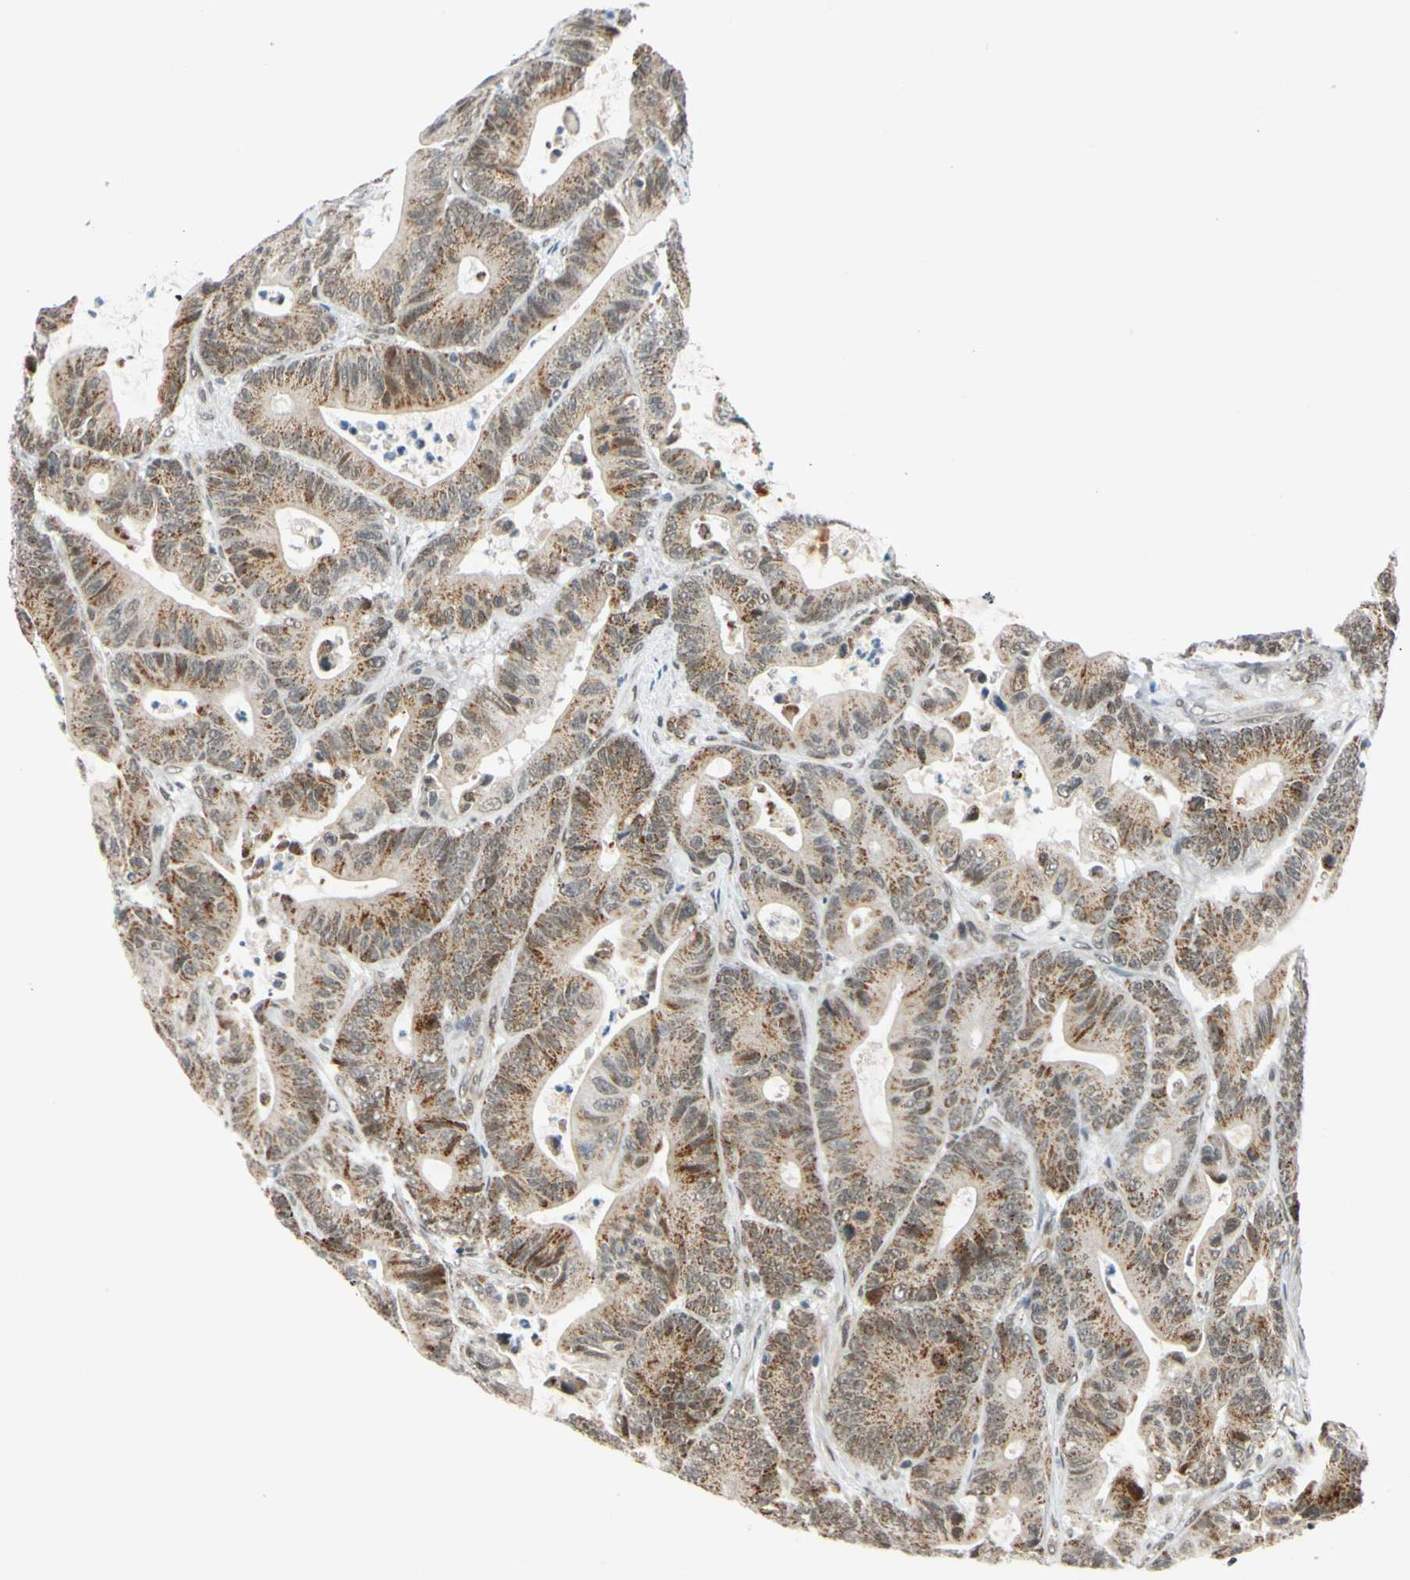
{"staining": {"intensity": "moderate", "quantity": ">75%", "location": "cytoplasmic/membranous"}, "tissue": "colorectal cancer", "cell_type": "Tumor cells", "image_type": "cancer", "snomed": [{"axis": "morphology", "description": "Adenocarcinoma, NOS"}, {"axis": "topography", "description": "Colon"}], "caption": "Protein expression analysis of colorectal cancer (adenocarcinoma) exhibits moderate cytoplasmic/membranous positivity in about >75% of tumor cells.", "gene": "POGZ", "patient": {"sex": "female", "age": 84}}